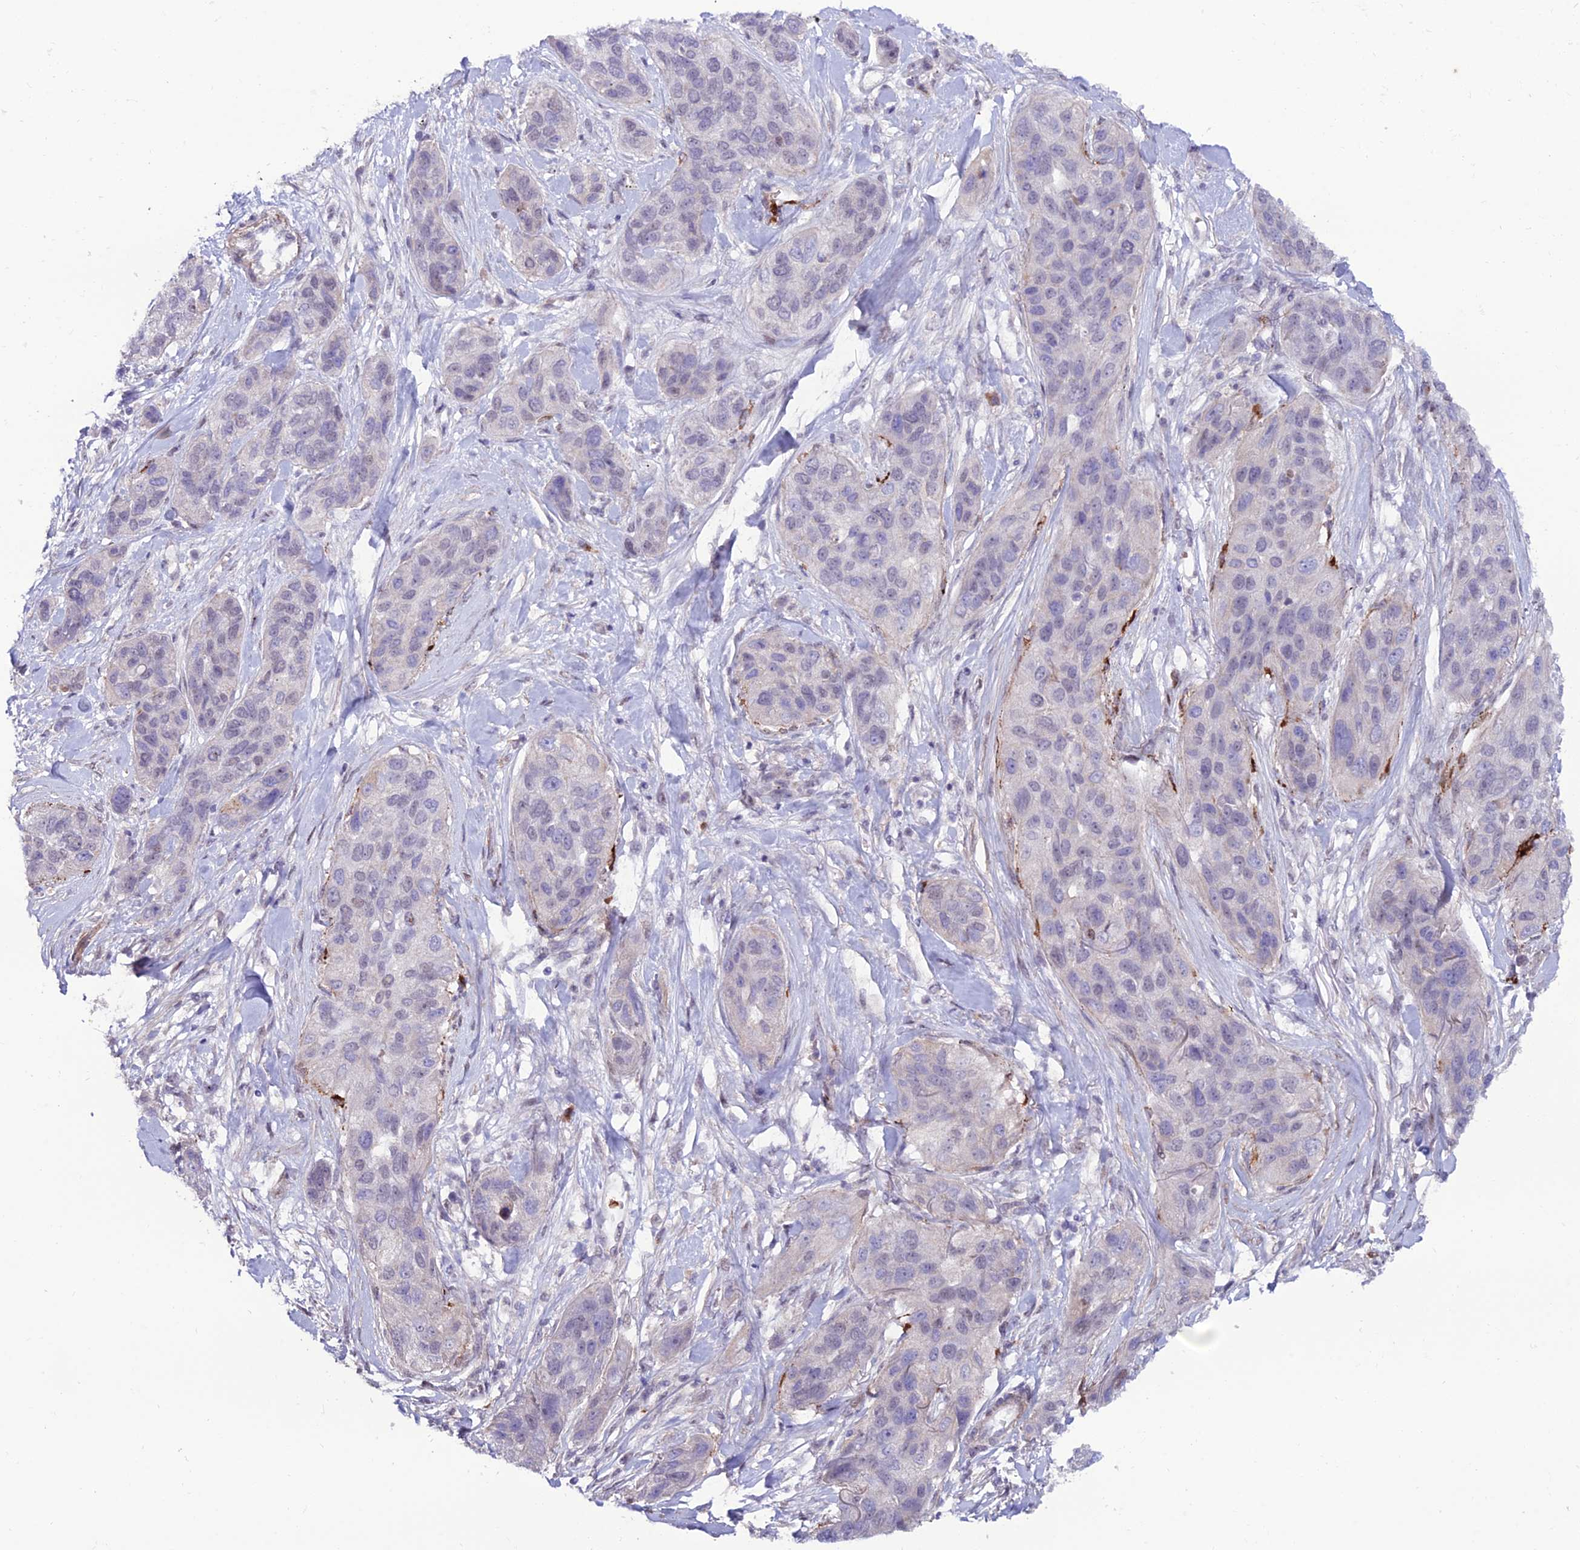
{"staining": {"intensity": "negative", "quantity": "none", "location": "none"}, "tissue": "lung cancer", "cell_type": "Tumor cells", "image_type": "cancer", "snomed": [{"axis": "morphology", "description": "Squamous cell carcinoma, NOS"}, {"axis": "topography", "description": "Lung"}], "caption": "Tumor cells are negative for protein expression in human lung squamous cell carcinoma.", "gene": "COL6A6", "patient": {"sex": "female", "age": 70}}